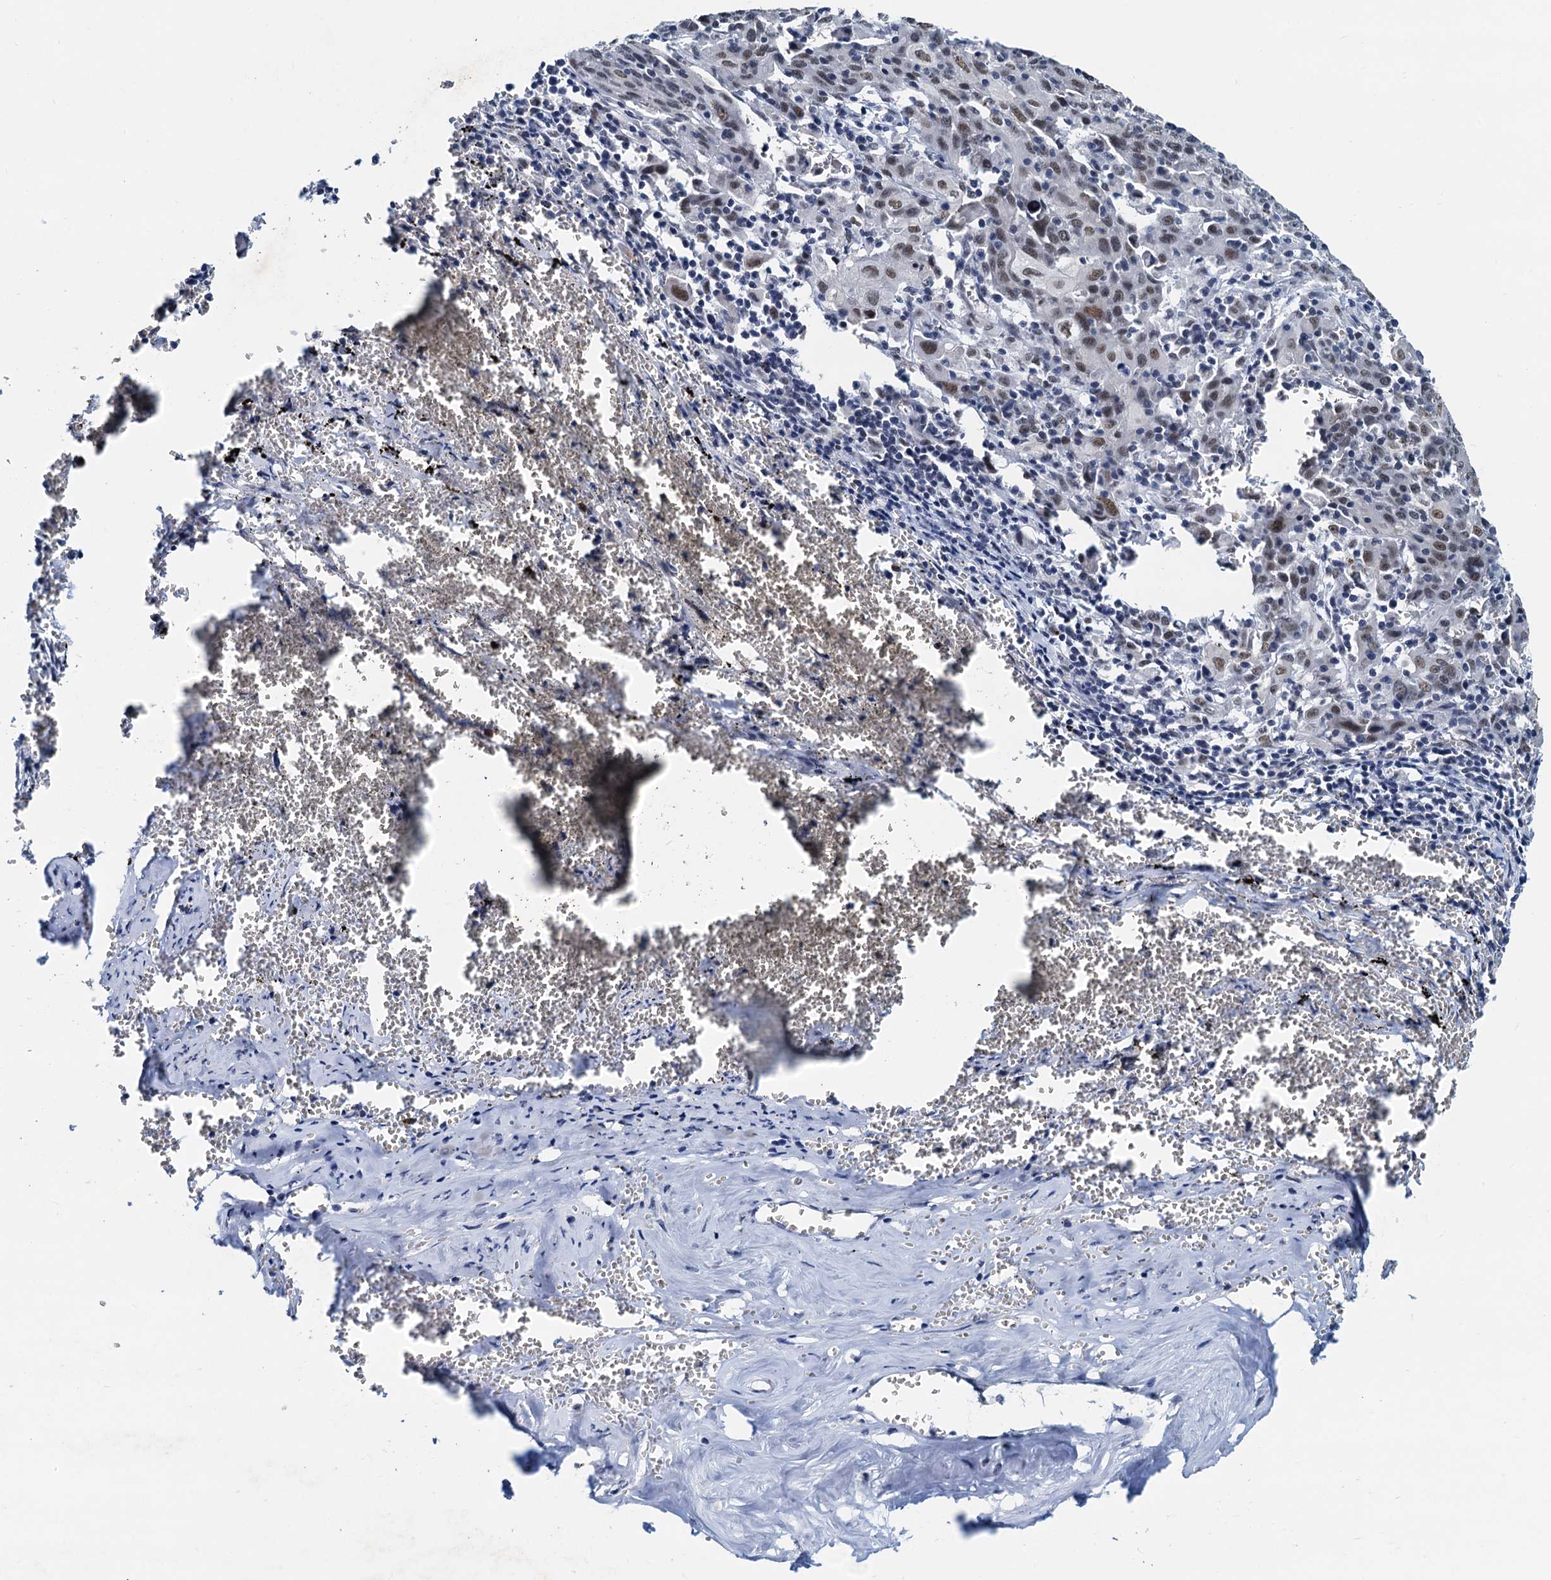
{"staining": {"intensity": "weak", "quantity": ">75%", "location": "nuclear"}, "tissue": "cervical cancer", "cell_type": "Tumor cells", "image_type": "cancer", "snomed": [{"axis": "morphology", "description": "Squamous cell carcinoma, NOS"}, {"axis": "topography", "description": "Cervix"}], "caption": "The immunohistochemical stain labels weak nuclear expression in tumor cells of squamous cell carcinoma (cervical) tissue.", "gene": "SNRPD1", "patient": {"sex": "female", "age": 67}}